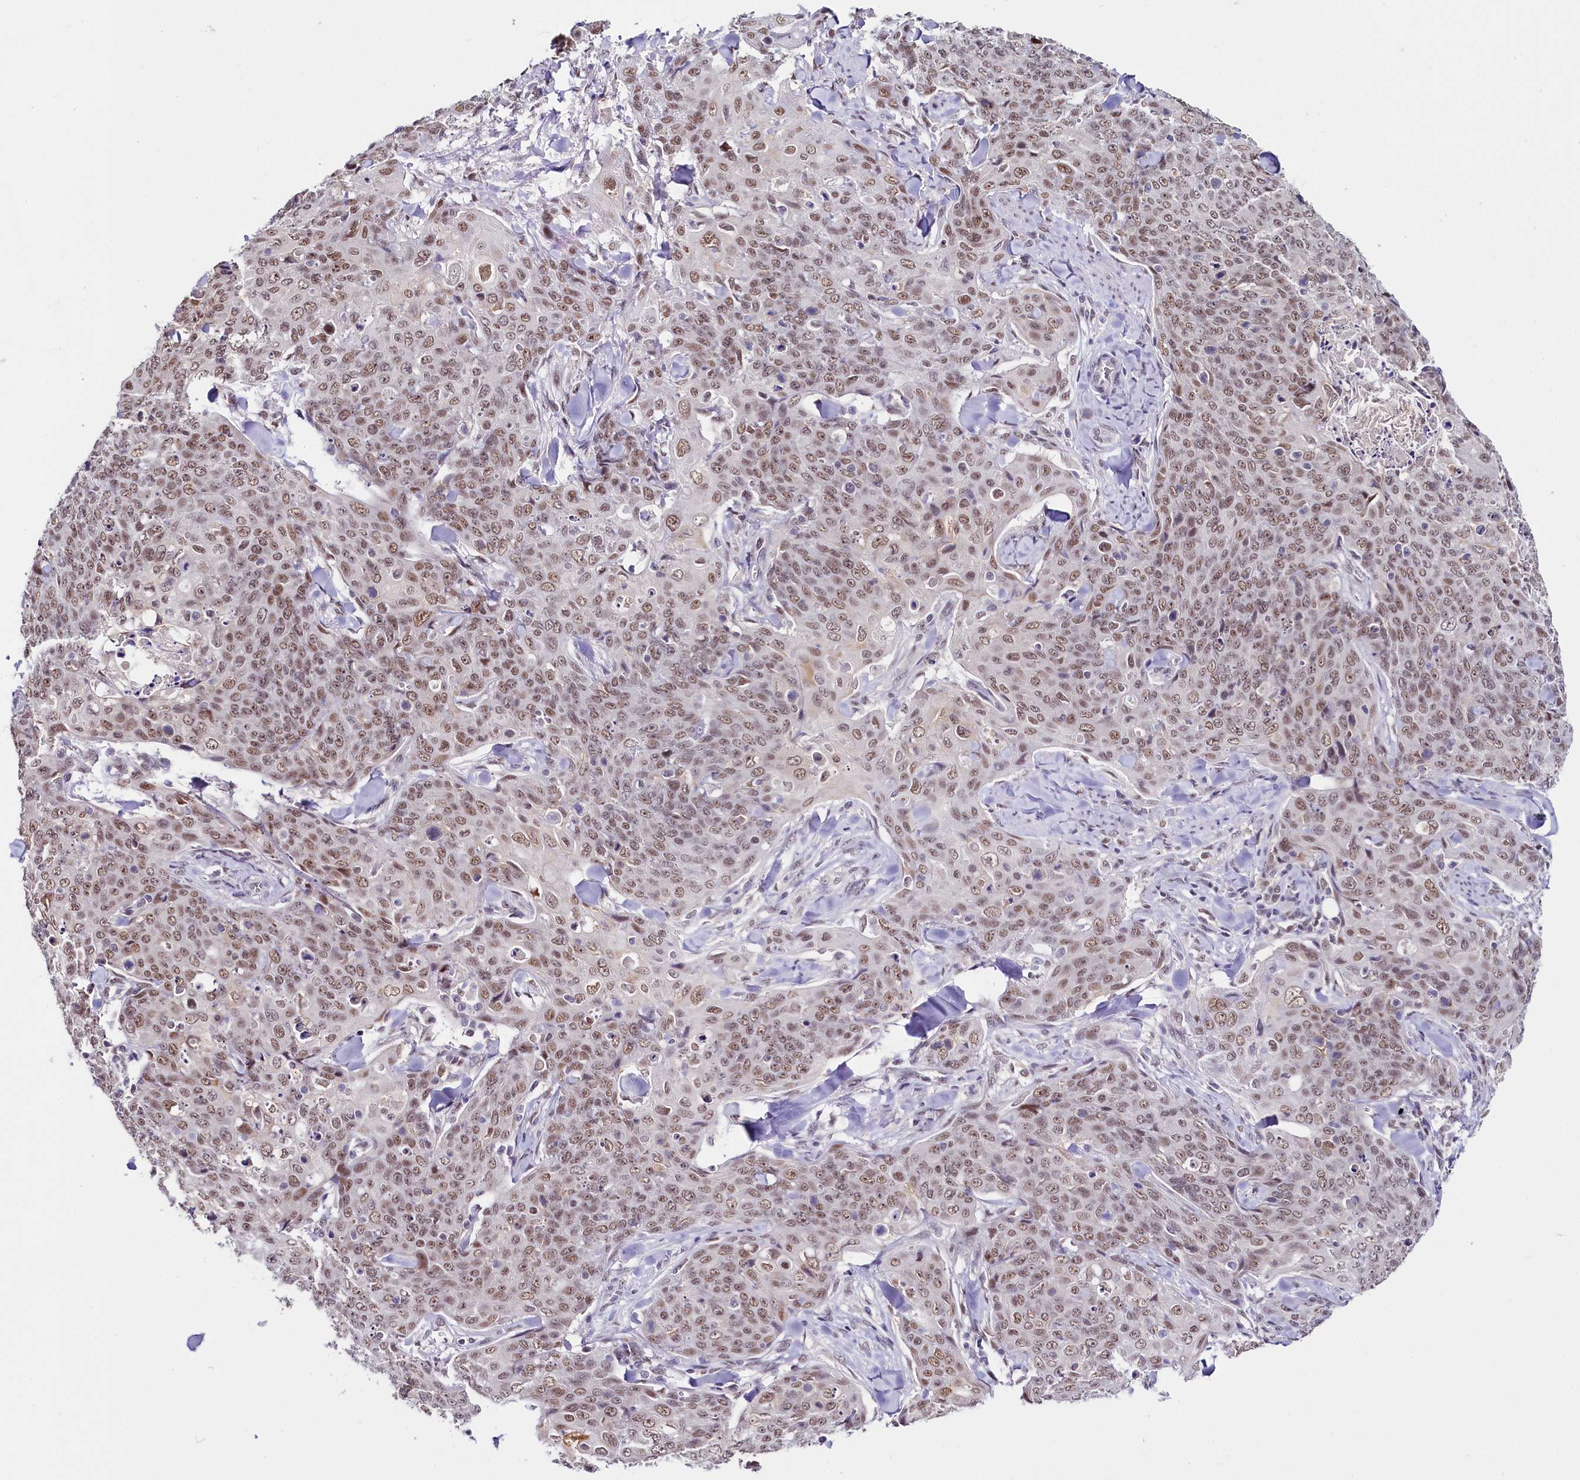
{"staining": {"intensity": "moderate", "quantity": ">75%", "location": "nuclear"}, "tissue": "skin cancer", "cell_type": "Tumor cells", "image_type": "cancer", "snomed": [{"axis": "morphology", "description": "Squamous cell carcinoma, NOS"}, {"axis": "topography", "description": "Skin"}, {"axis": "topography", "description": "Vulva"}], "caption": "This photomicrograph shows IHC staining of human skin squamous cell carcinoma, with medium moderate nuclear positivity in about >75% of tumor cells.", "gene": "SCAF11", "patient": {"sex": "female", "age": 85}}